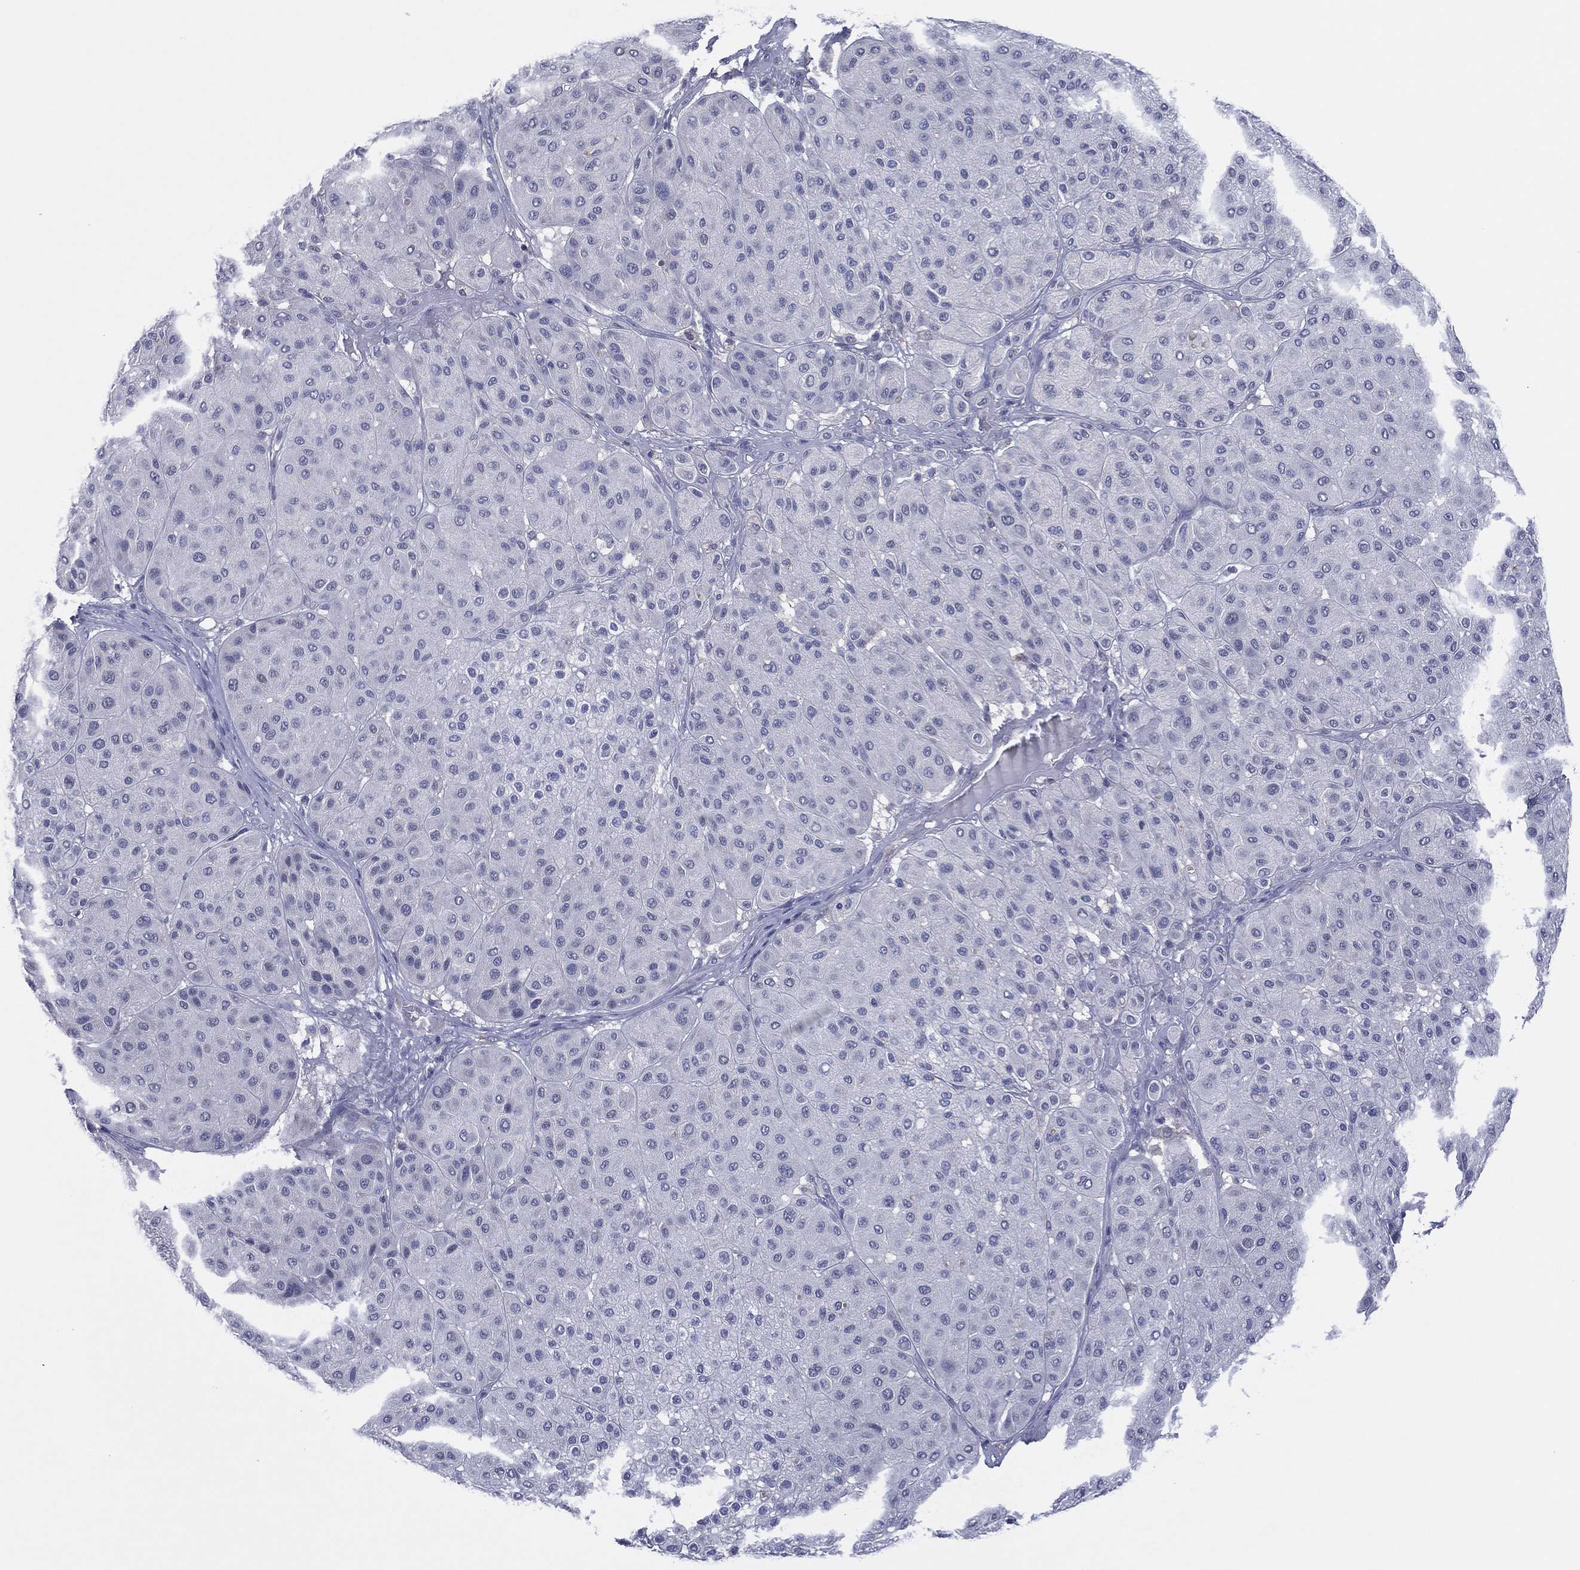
{"staining": {"intensity": "negative", "quantity": "none", "location": "none"}, "tissue": "melanoma", "cell_type": "Tumor cells", "image_type": "cancer", "snomed": [{"axis": "morphology", "description": "Malignant melanoma, Metastatic site"}, {"axis": "topography", "description": "Smooth muscle"}], "caption": "An immunohistochemistry photomicrograph of melanoma is shown. There is no staining in tumor cells of melanoma.", "gene": "TRIM31", "patient": {"sex": "male", "age": 41}}